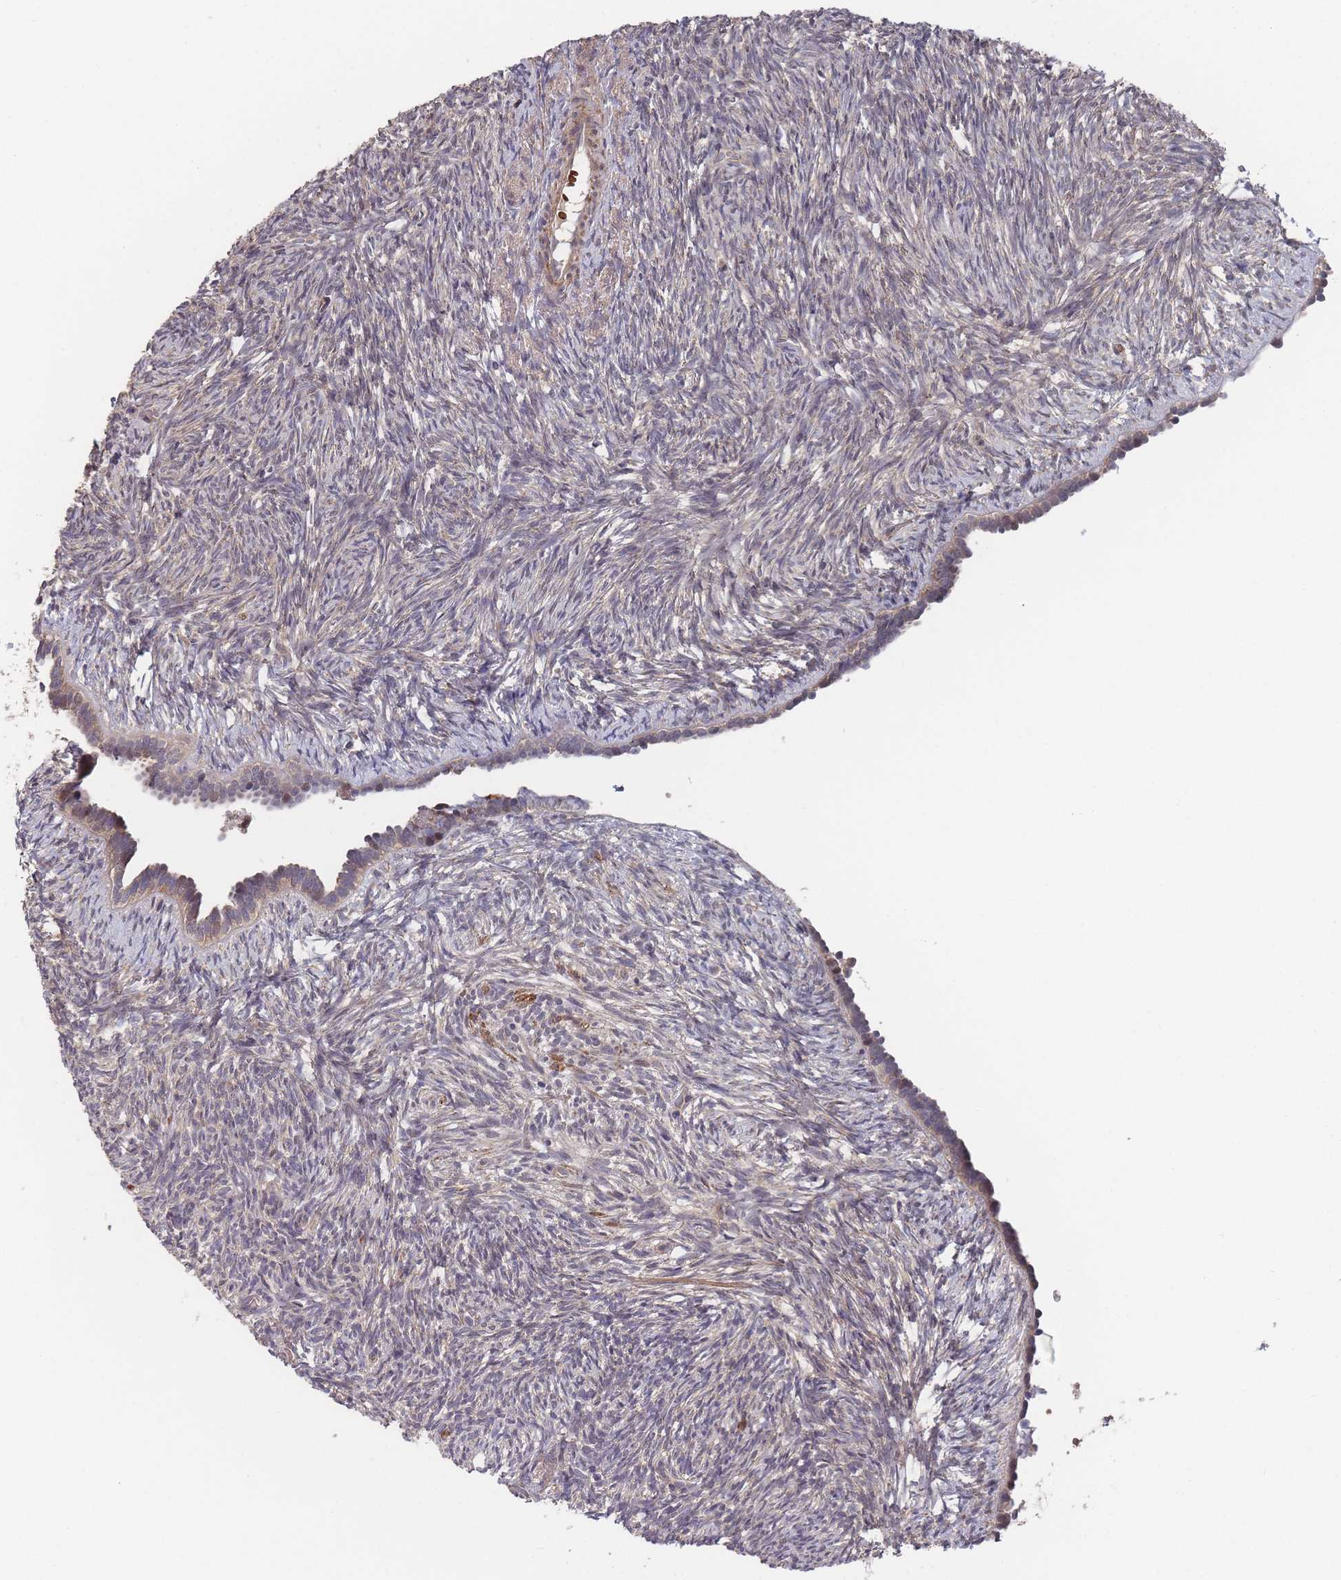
{"staining": {"intensity": "moderate", "quantity": ">75%", "location": "cytoplasmic/membranous"}, "tissue": "ovary", "cell_type": "Follicle cells", "image_type": "normal", "snomed": [{"axis": "morphology", "description": "Normal tissue, NOS"}, {"axis": "topography", "description": "Ovary"}], "caption": "IHC staining of normal ovary, which demonstrates medium levels of moderate cytoplasmic/membranous expression in approximately >75% of follicle cells indicating moderate cytoplasmic/membranous protein staining. The staining was performed using DAB (3,3'-diaminobenzidine) (brown) for protein detection and nuclei were counterstained in hematoxylin (blue).", "gene": "SF3B1", "patient": {"sex": "female", "age": 51}}